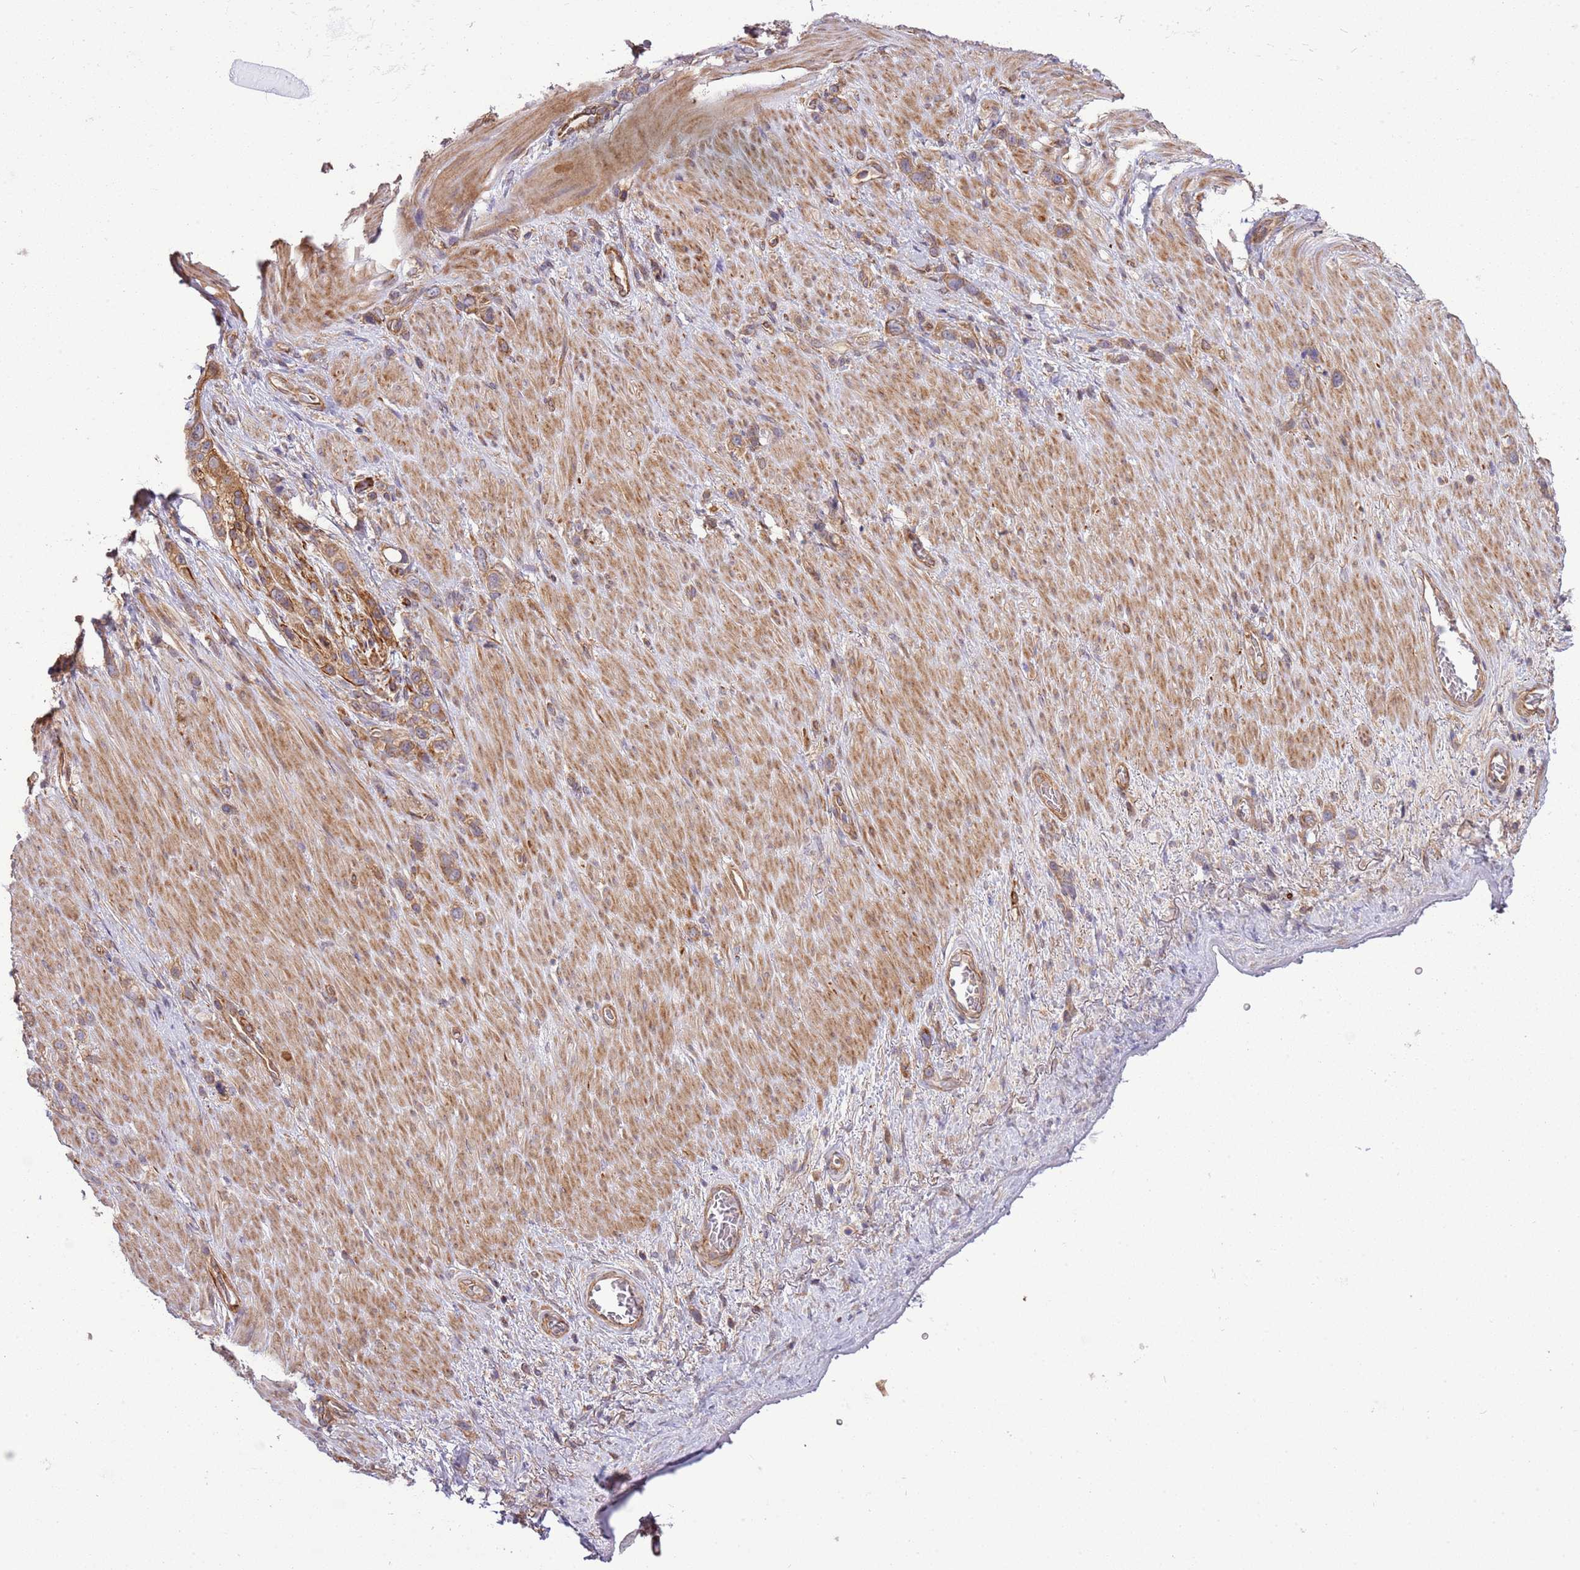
{"staining": {"intensity": "moderate", "quantity": ">75%", "location": "cytoplasmic/membranous"}, "tissue": "stomach cancer", "cell_type": "Tumor cells", "image_type": "cancer", "snomed": [{"axis": "morphology", "description": "Adenocarcinoma, NOS"}, {"axis": "topography", "description": "Stomach"}], "caption": "Stomach adenocarcinoma stained with immunohistochemistry demonstrates moderate cytoplasmic/membranous positivity in about >75% of tumor cells.", "gene": "GNL1", "patient": {"sex": "female", "age": 65}}